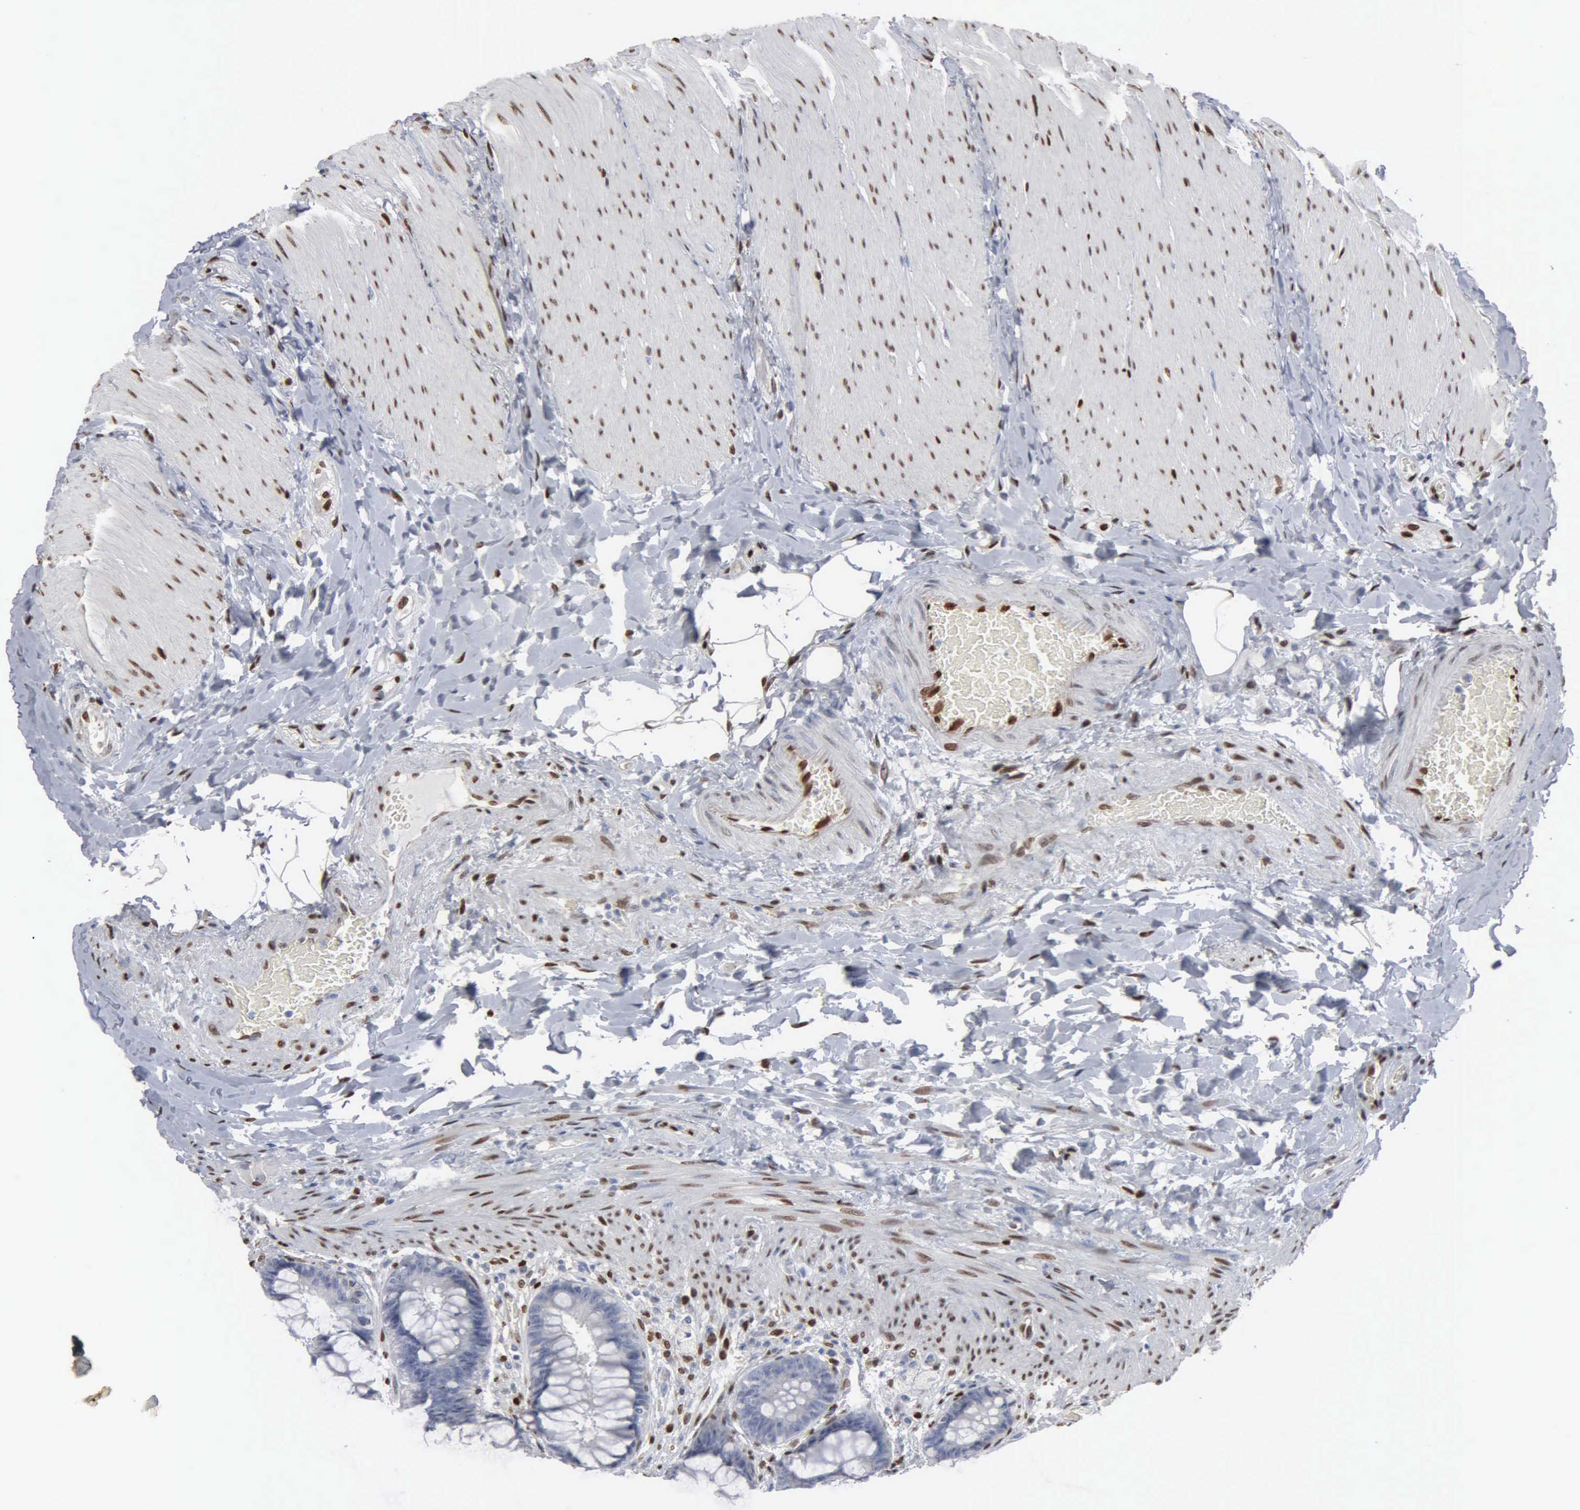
{"staining": {"intensity": "negative", "quantity": "none", "location": "none"}, "tissue": "rectum", "cell_type": "Glandular cells", "image_type": "normal", "snomed": [{"axis": "morphology", "description": "Normal tissue, NOS"}, {"axis": "topography", "description": "Rectum"}], "caption": "High power microscopy histopathology image of an IHC photomicrograph of benign rectum, revealing no significant positivity in glandular cells.", "gene": "FGF2", "patient": {"sex": "female", "age": 46}}